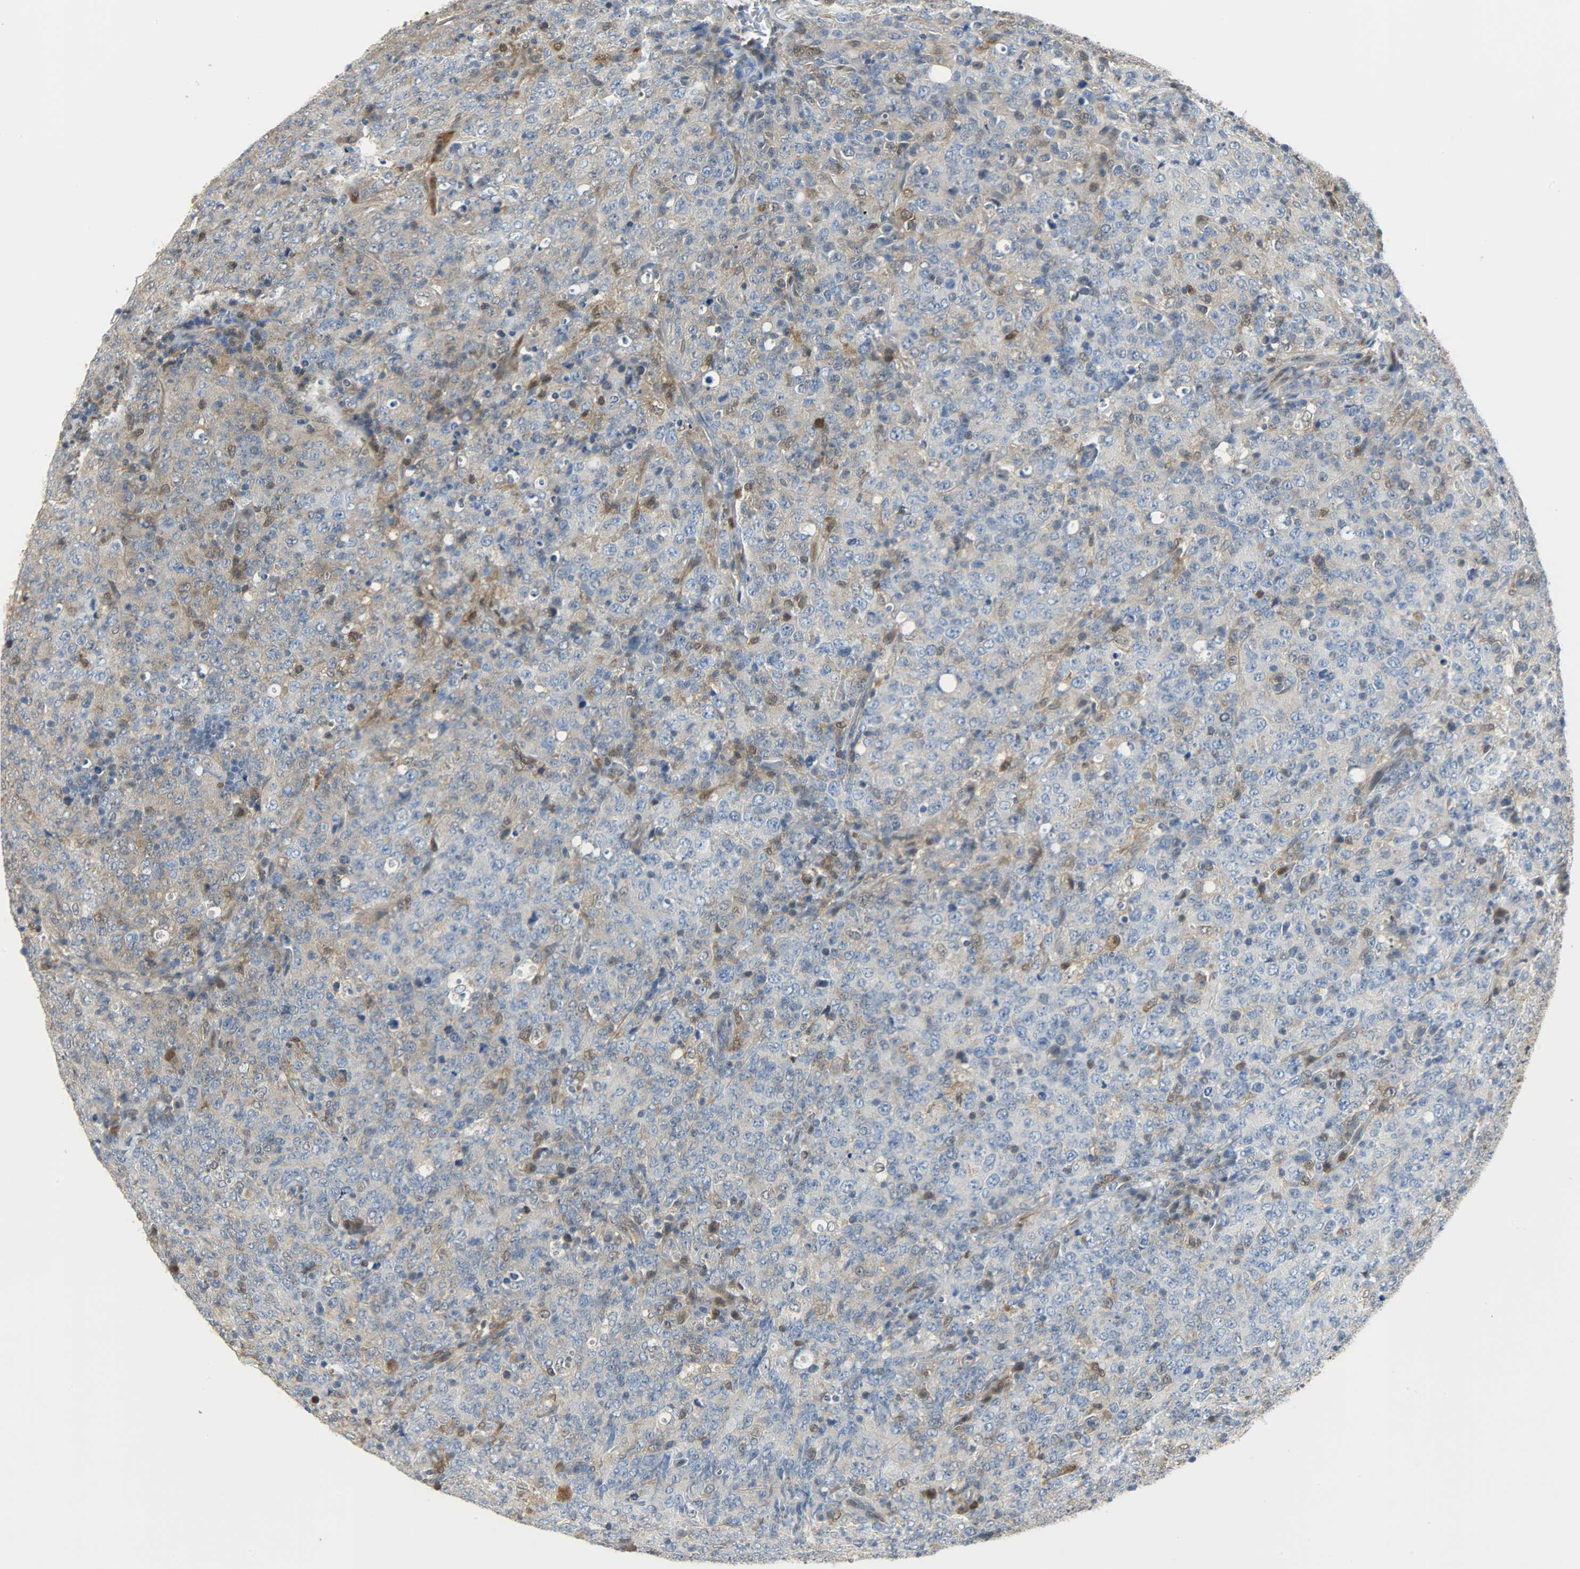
{"staining": {"intensity": "moderate", "quantity": "25%-75%", "location": "cytoplasmic/membranous"}, "tissue": "lymphoma", "cell_type": "Tumor cells", "image_type": "cancer", "snomed": [{"axis": "morphology", "description": "Malignant lymphoma, non-Hodgkin's type, High grade"}, {"axis": "topography", "description": "Tonsil"}], "caption": "Lymphoma stained for a protein demonstrates moderate cytoplasmic/membranous positivity in tumor cells.", "gene": "EIF4EBP1", "patient": {"sex": "female", "age": 36}}